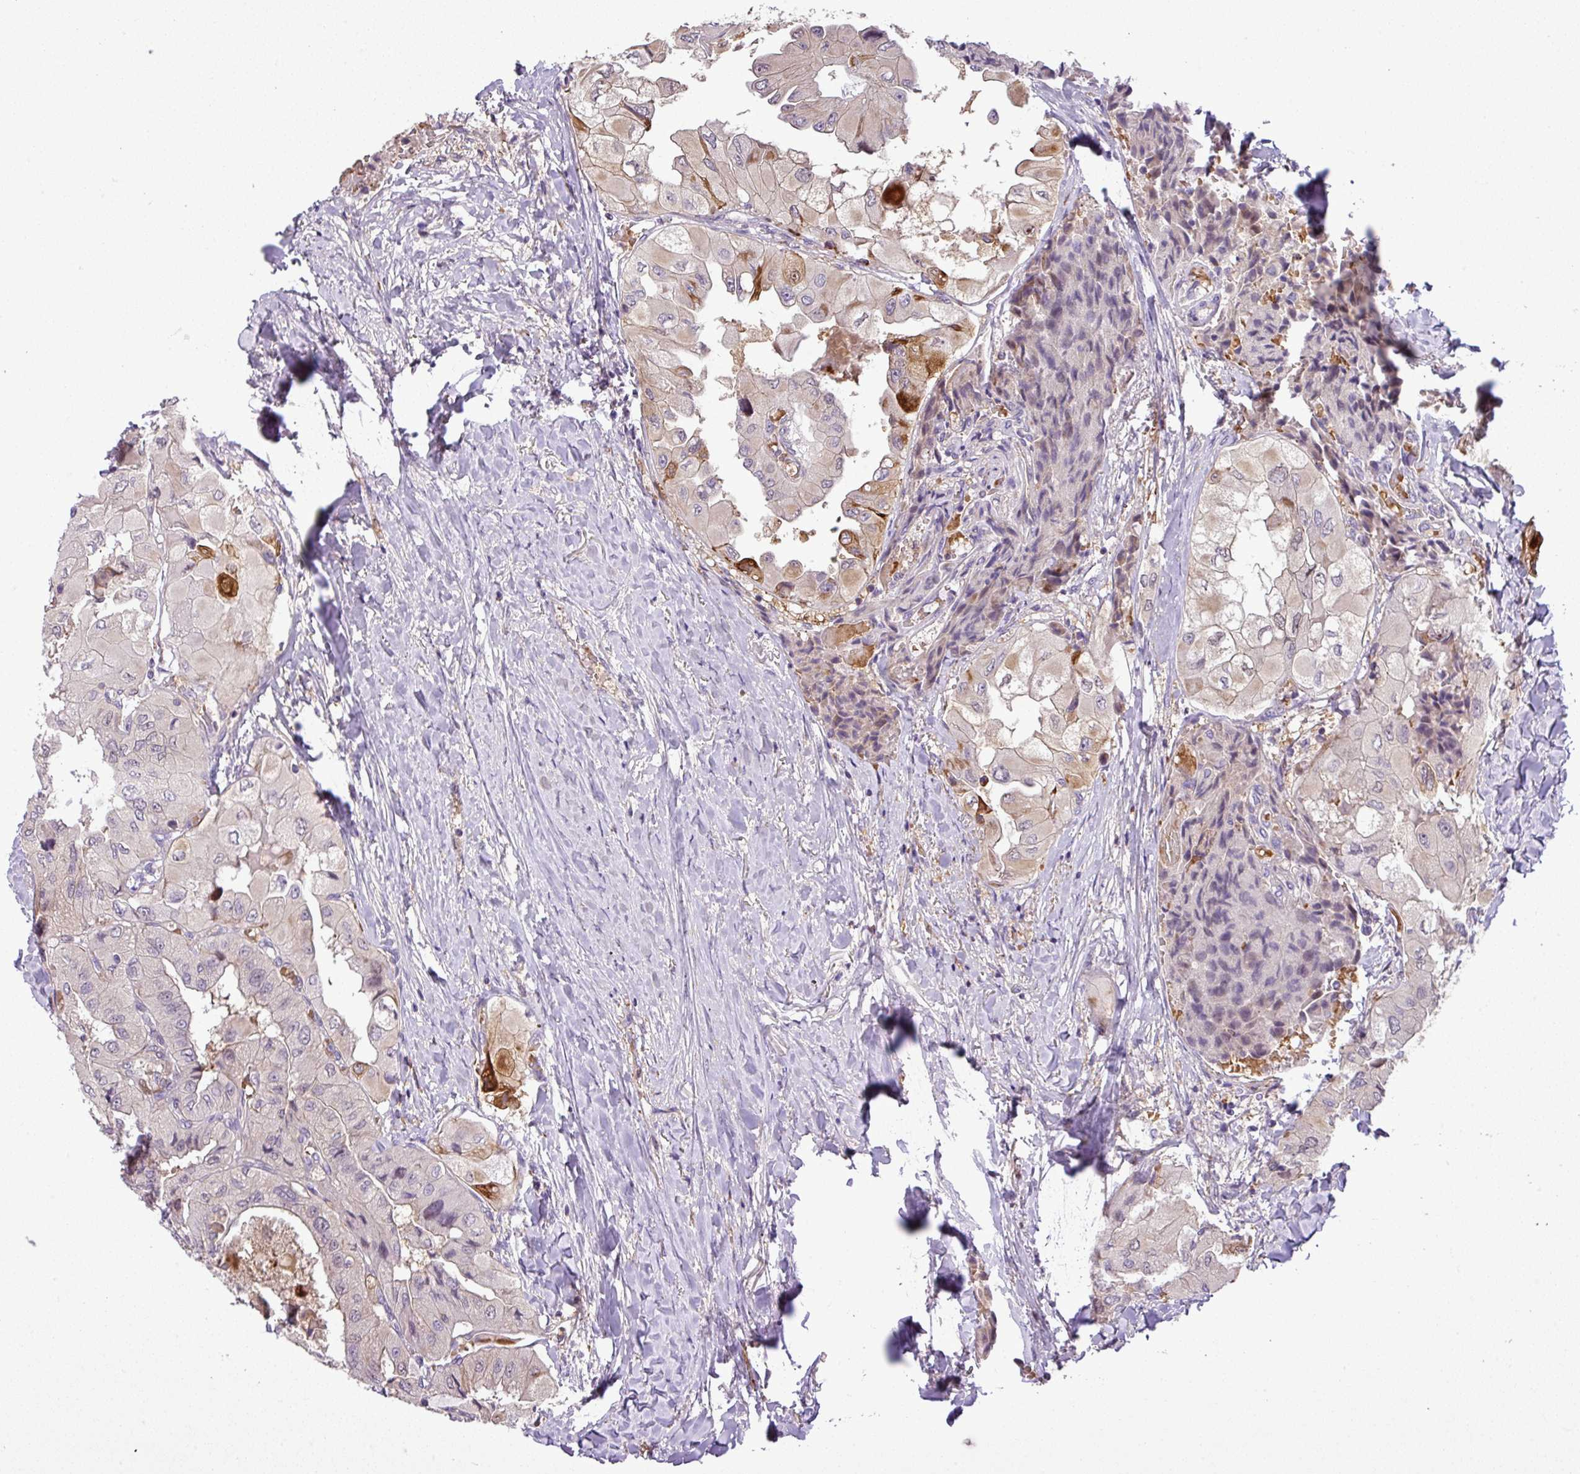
{"staining": {"intensity": "moderate", "quantity": "<25%", "location": "cytoplasmic/membranous,nuclear"}, "tissue": "thyroid cancer", "cell_type": "Tumor cells", "image_type": "cancer", "snomed": [{"axis": "morphology", "description": "Normal tissue, NOS"}, {"axis": "morphology", "description": "Papillary adenocarcinoma, NOS"}, {"axis": "topography", "description": "Thyroid gland"}], "caption": "Thyroid cancer (papillary adenocarcinoma) was stained to show a protein in brown. There is low levels of moderate cytoplasmic/membranous and nuclear expression in approximately <25% of tumor cells. The staining was performed using DAB (3,3'-diaminobenzidine), with brown indicating positive protein expression. Nuclei are stained blue with hematoxylin.", "gene": "NBEAL2", "patient": {"sex": "female", "age": 59}}